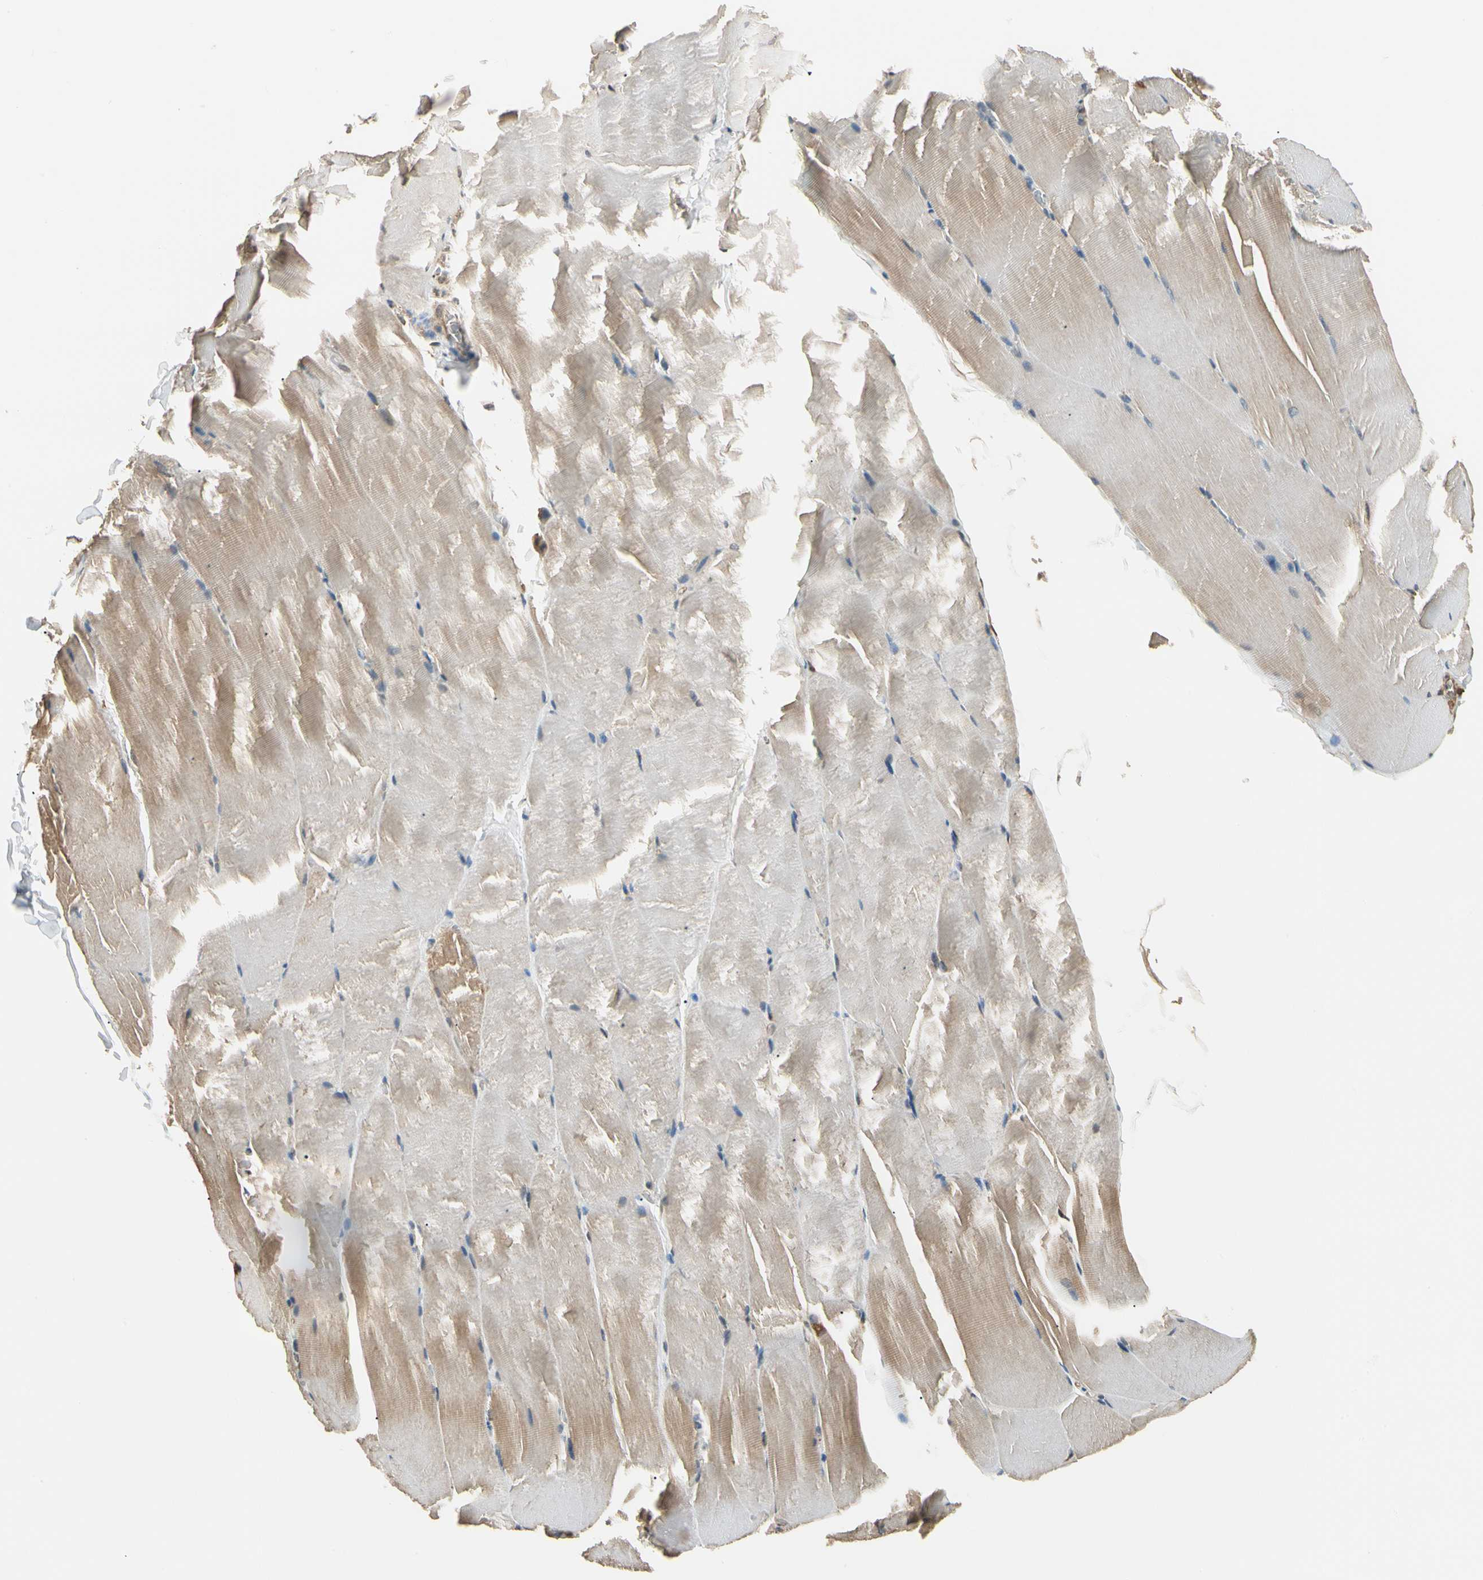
{"staining": {"intensity": "weak", "quantity": "<25%", "location": "cytoplasmic/membranous"}, "tissue": "skeletal muscle", "cell_type": "Myocytes", "image_type": "normal", "snomed": [{"axis": "morphology", "description": "Normal tissue, NOS"}, {"axis": "topography", "description": "Skeletal muscle"}], "caption": "The immunohistochemistry (IHC) photomicrograph has no significant expression in myocytes of skeletal muscle. (DAB immunohistochemistry (IHC) with hematoxylin counter stain).", "gene": "YWHAE", "patient": {"sex": "male", "age": 71}}